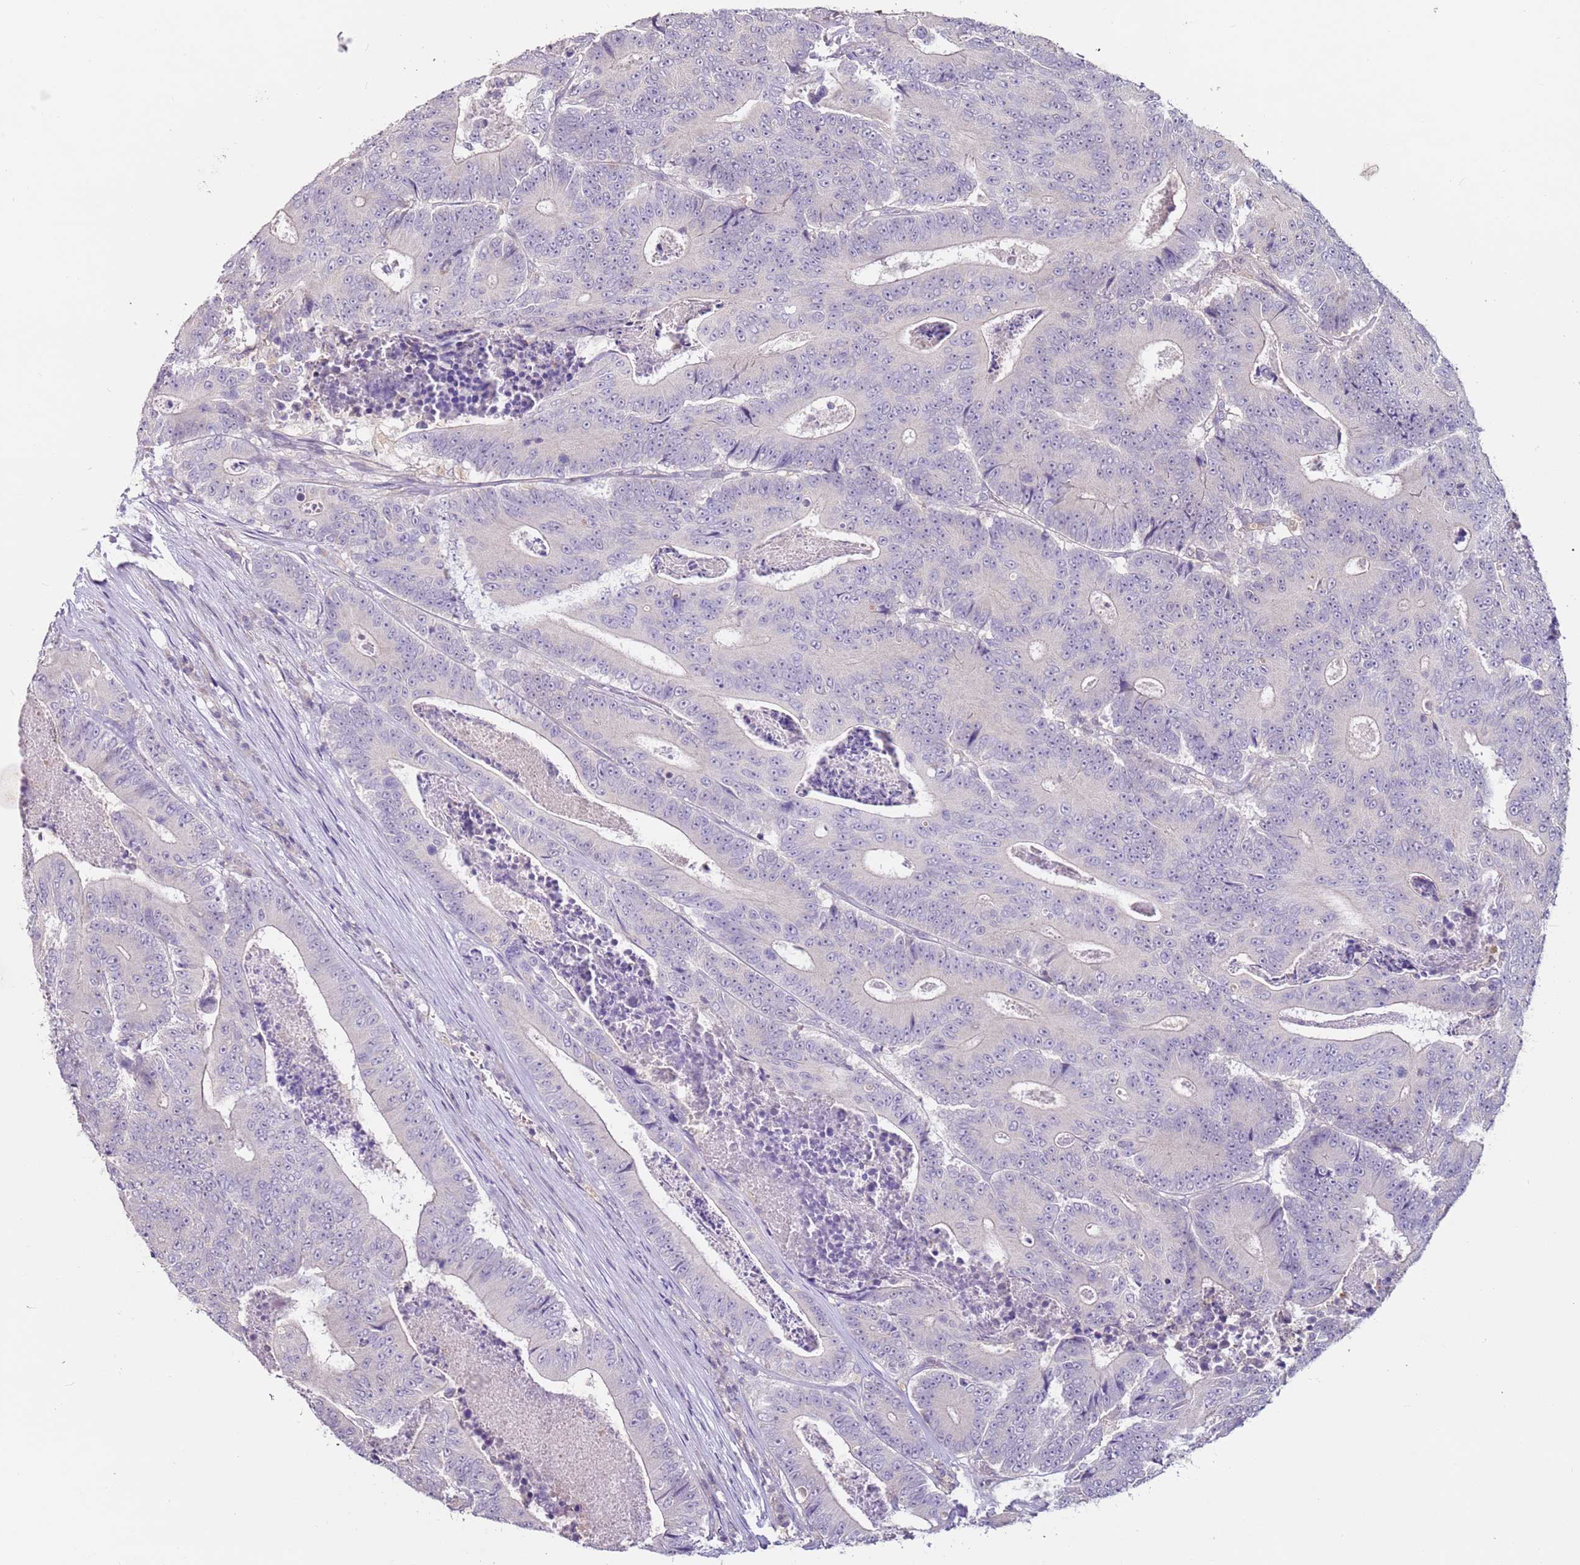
{"staining": {"intensity": "negative", "quantity": "none", "location": "none"}, "tissue": "colorectal cancer", "cell_type": "Tumor cells", "image_type": "cancer", "snomed": [{"axis": "morphology", "description": "Adenocarcinoma, NOS"}, {"axis": "topography", "description": "Colon"}], "caption": "IHC photomicrograph of human colorectal cancer stained for a protein (brown), which shows no expression in tumor cells.", "gene": "MDH1", "patient": {"sex": "male", "age": 83}}